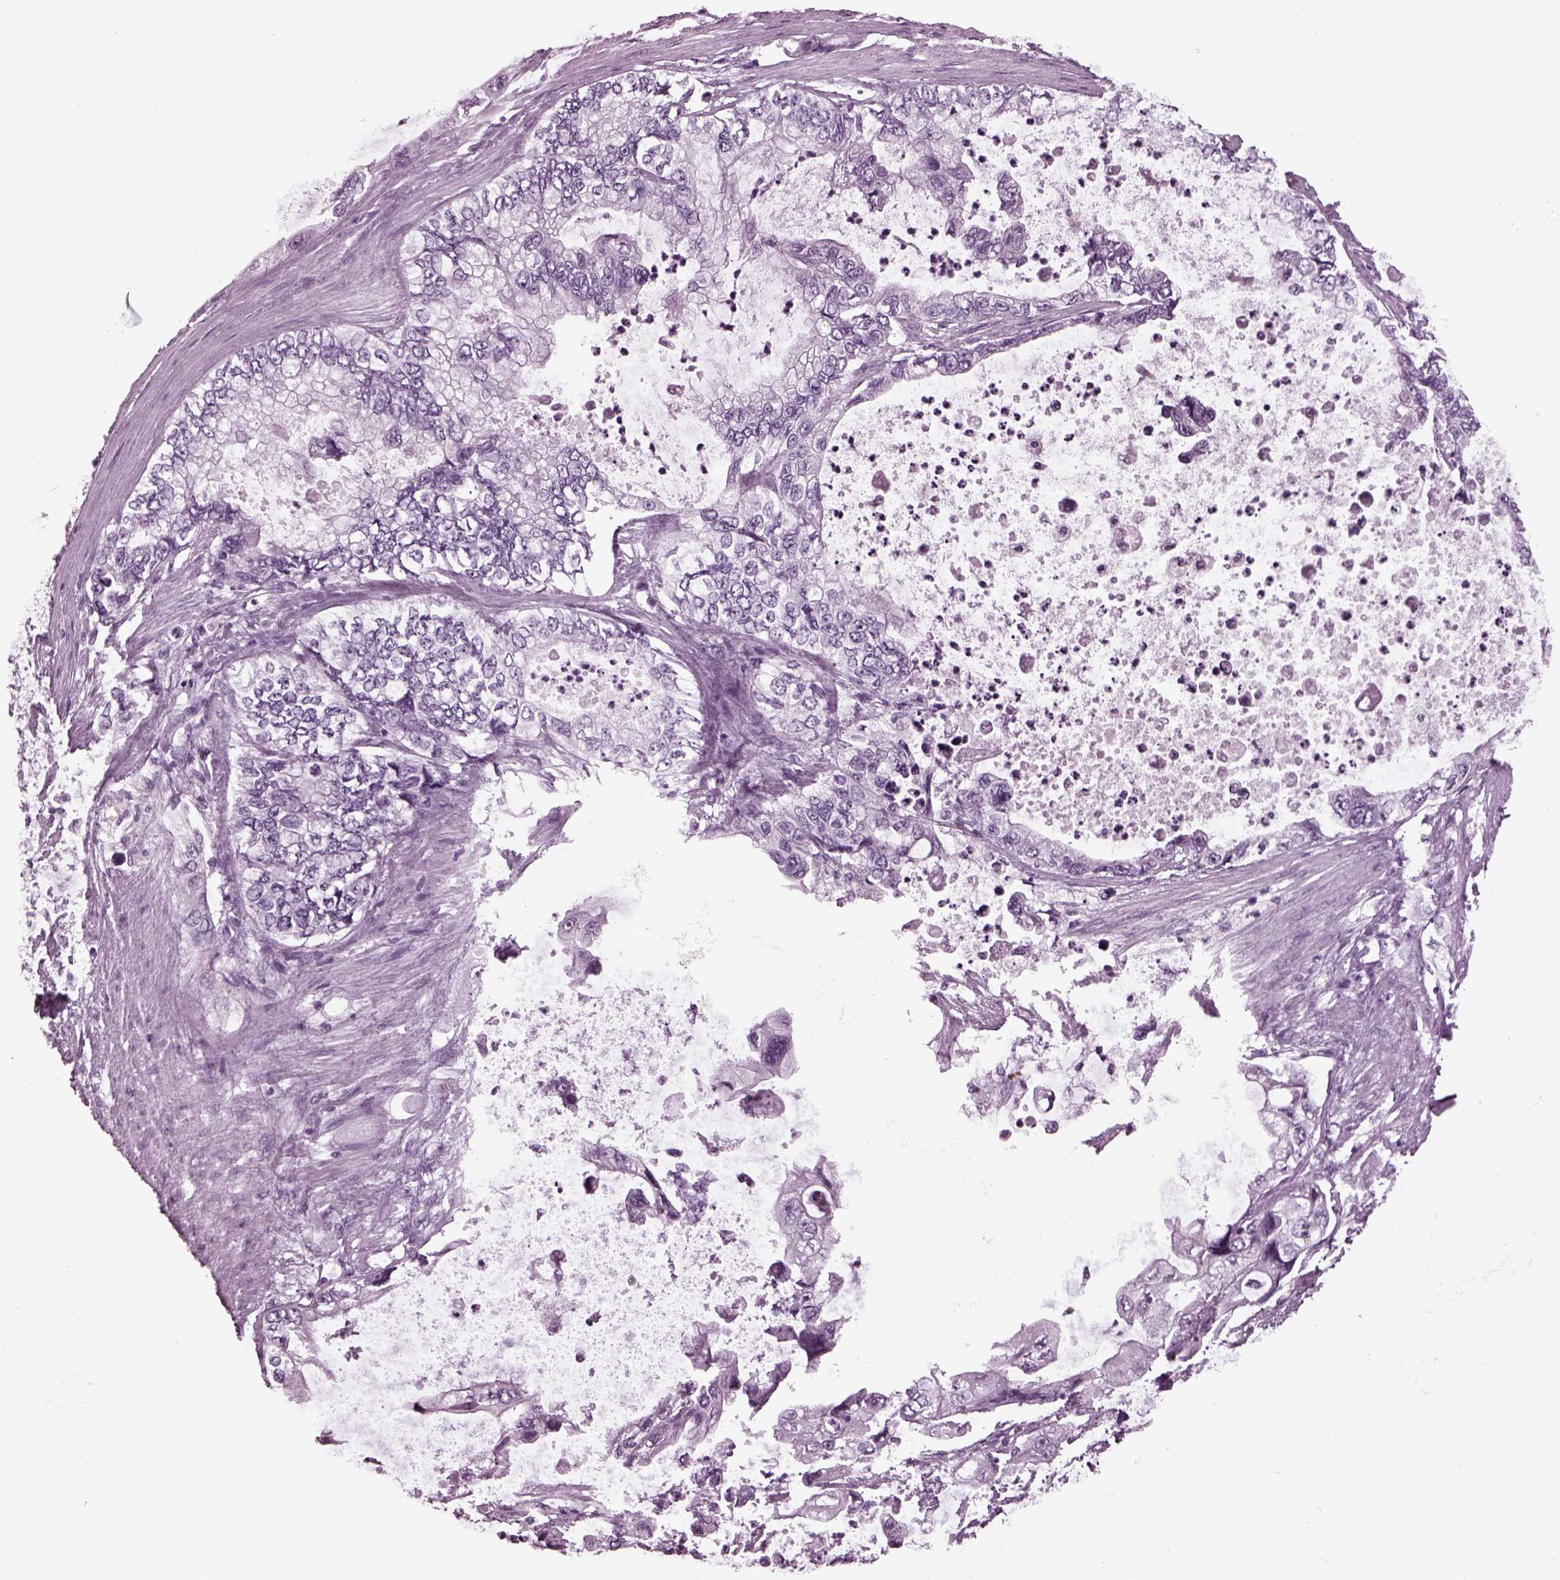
{"staining": {"intensity": "negative", "quantity": "none", "location": "none"}, "tissue": "stomach cancer", "cell_type": "Tumor cells", "image_type": "cancer", "snomed": [{"axis": "morphology", "description": "Adenocarcinoma, NOS"}, {"axis": "topography", "description": "Pancreas"}, {"axis": "topography", "description": "Stomach, upper"}, {"axis": "topography", "description": "Stomach"}], "caption": "This is a photomicrograph of immunohistochemistry (IHC) staining of stomach cancer, which shows no staining in tumor cells.", "gene": "TPPP2", "patient": {"sex": "male", "age": 77}}